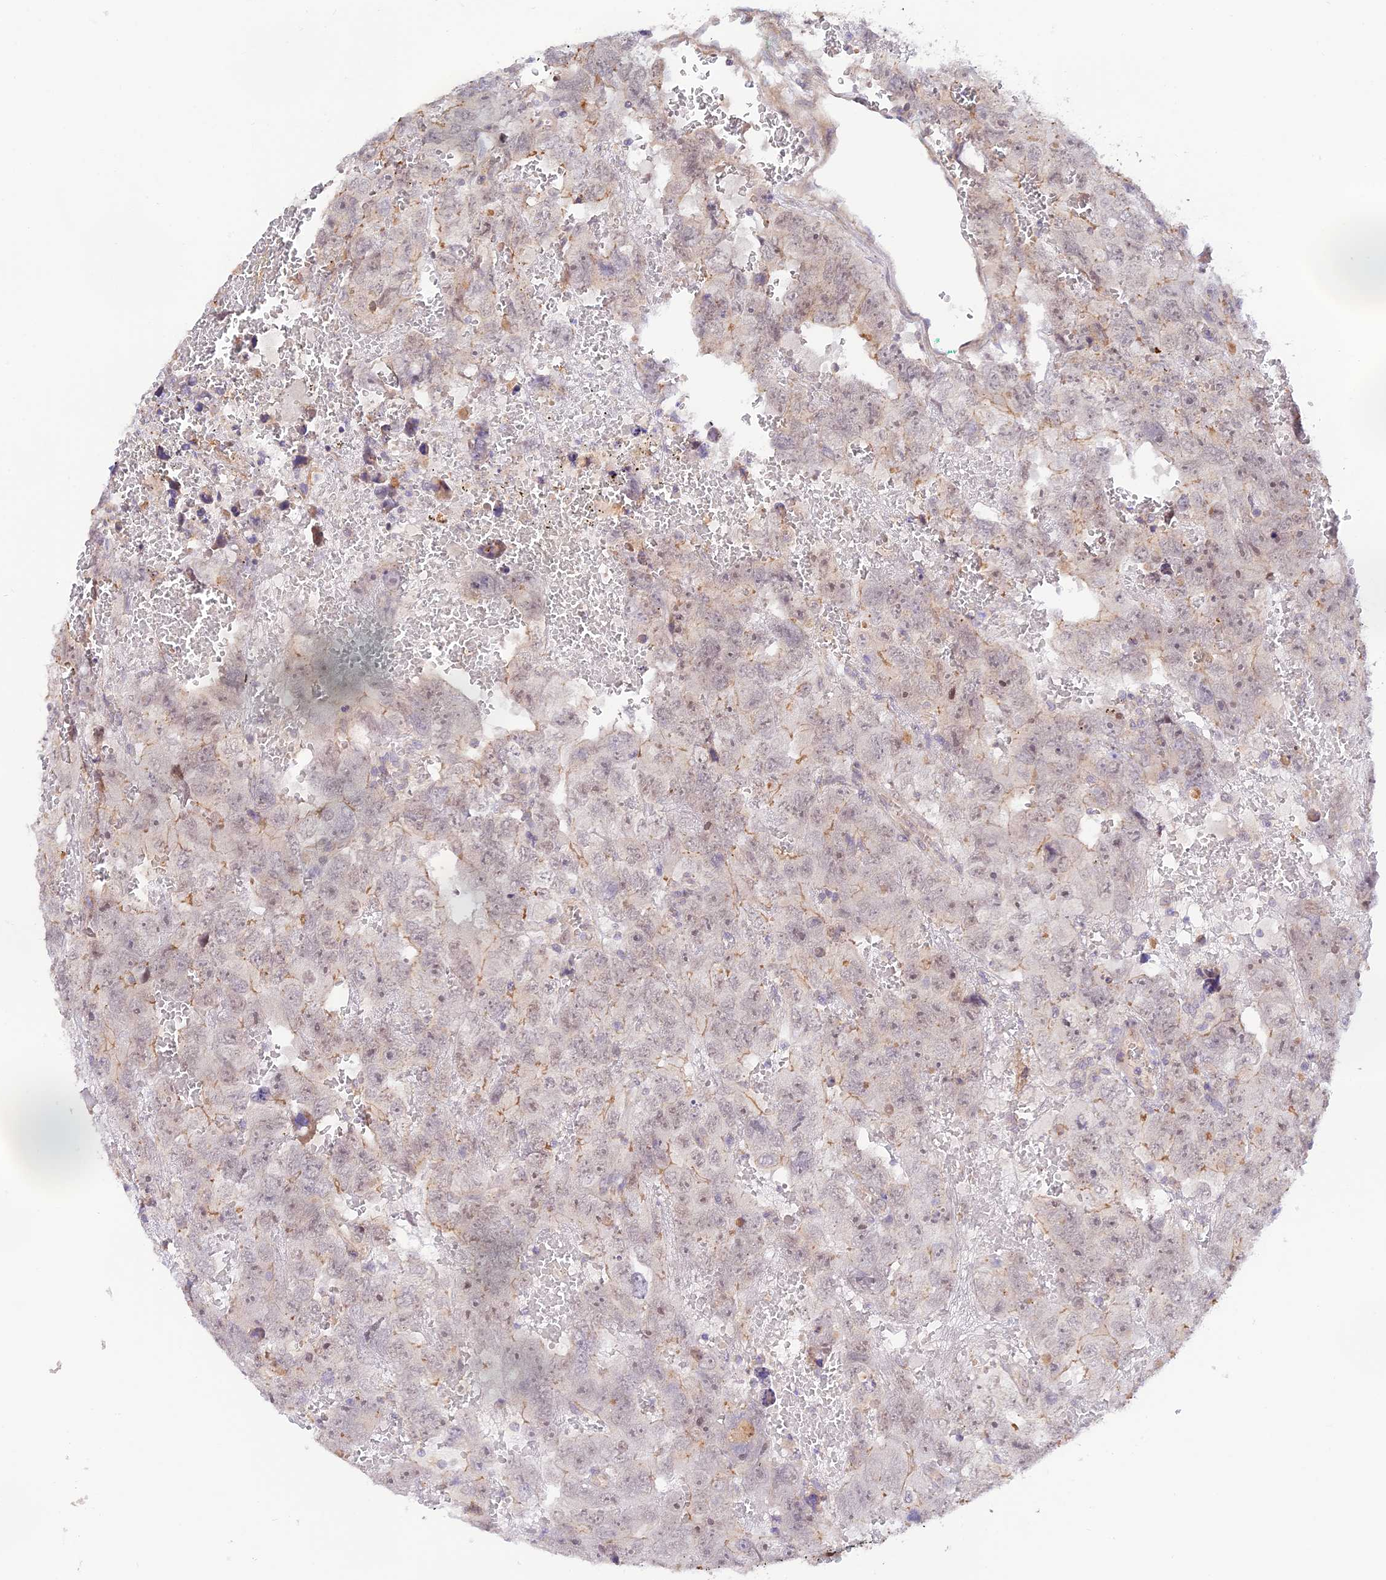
{"staining": {"intensity": "weak", "quantity": "25%-75%", "location": "nuclear"}, "tissue": "testis cancer", "cell_type": "Tumor cells", "image_type": "cancer", "snomed": [{"axis": "morphology", "description": "Carcinoma, Embryonal, NOS"}, {"axis": "topography", "description": "Testis"}], "caption": "Immunohistochemistry micrograph of neoplastic tissue: human embryonal carcinoma (testis) stained using immunohistochemistry (IHC) demonstrates low levels of weak protein expression localized specifically in the nuclear of tumor cells, appearing as a nuclear brown color.", "gene": "CAMSAP3", "patient": {"sex": "male", "age": 45}}